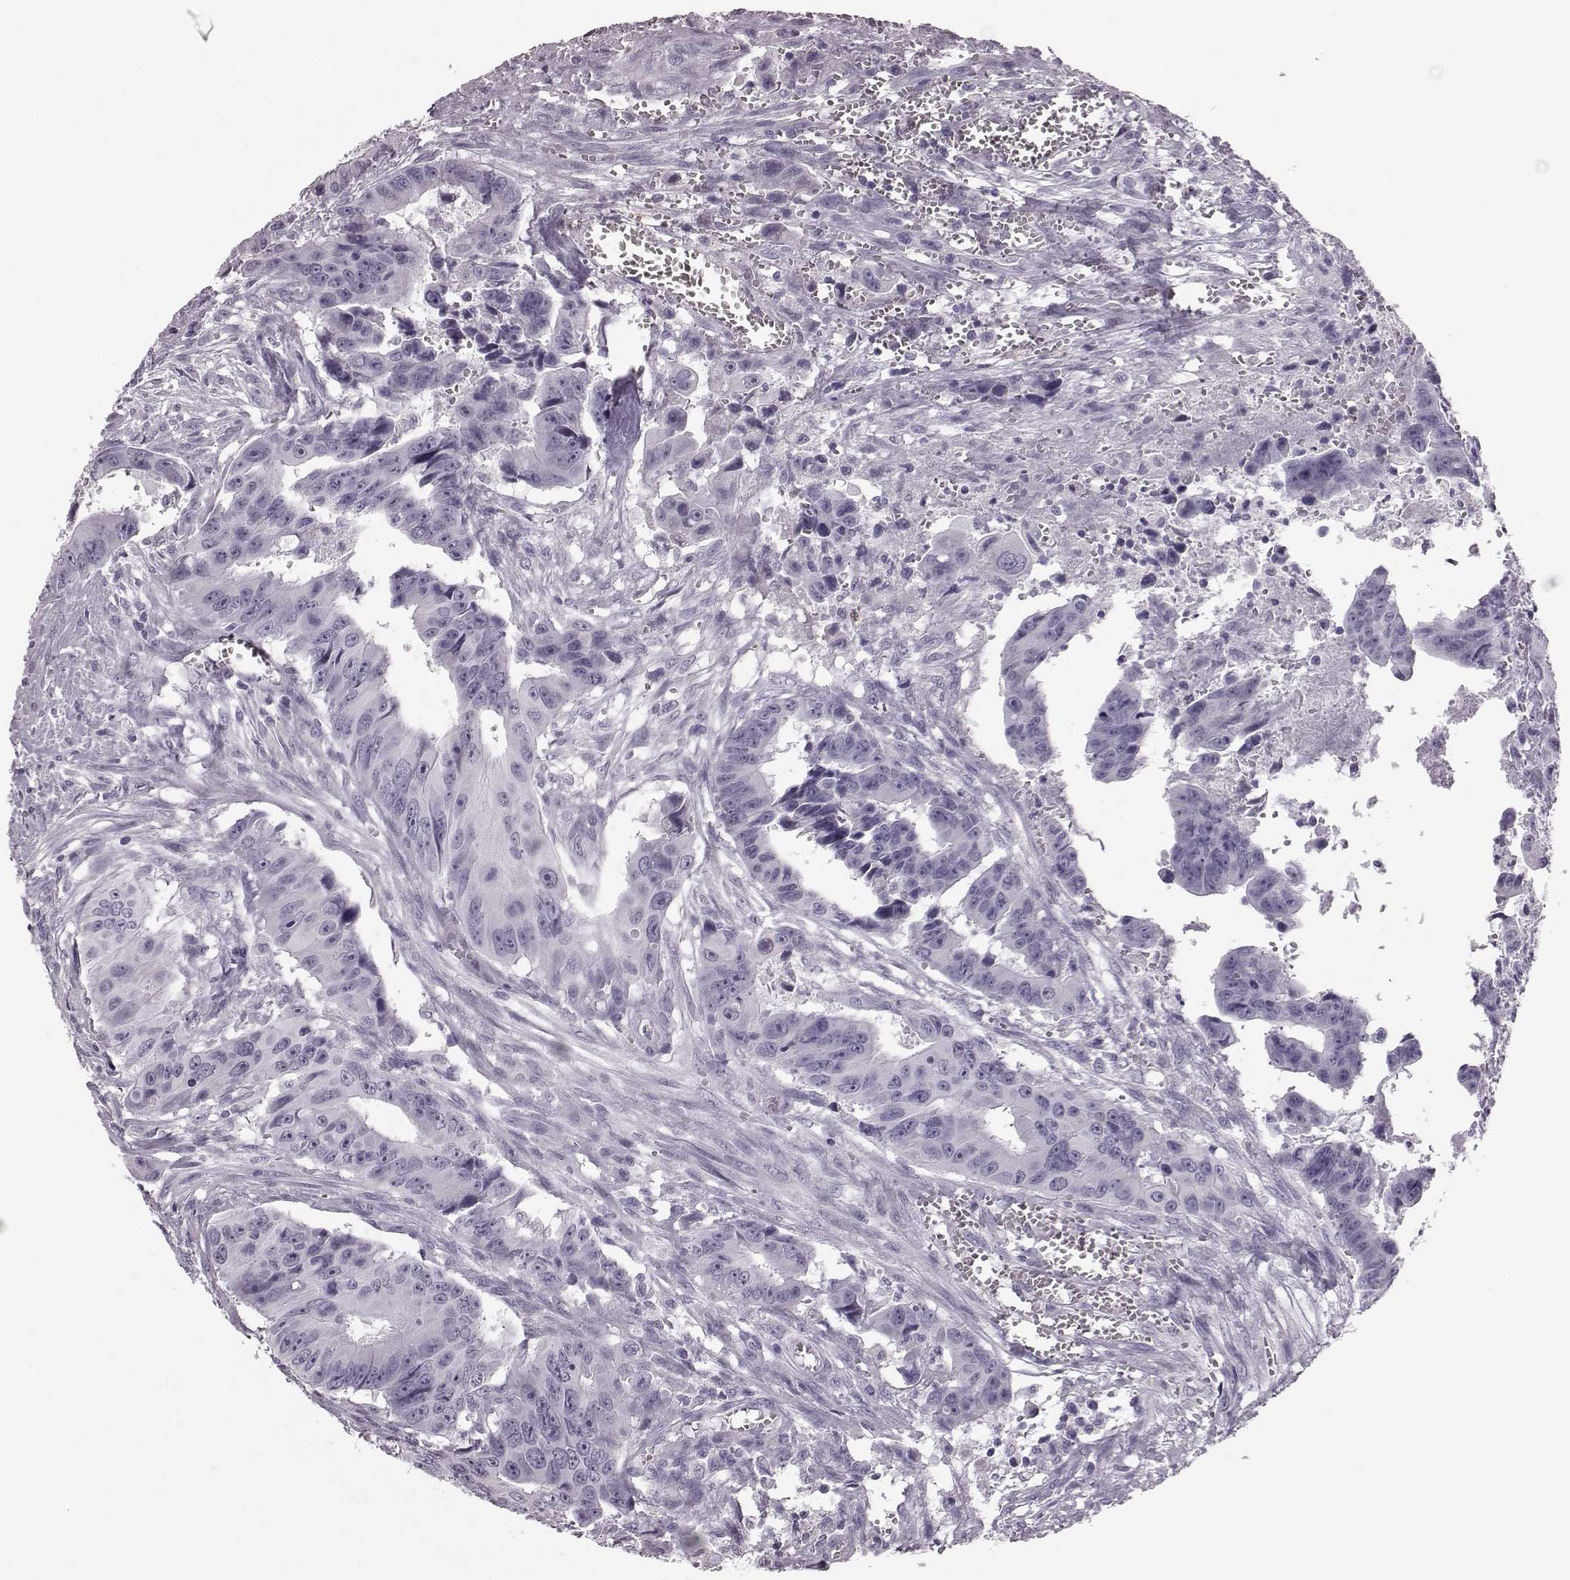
{"staining": {"intensity": "negative", "quantity": "none", "location": "none"}, "tissue": "colorectal cancer", "cell_type": "Tumor cells", "image_type": "cancer", "snomed": [{"axis": "morphology", "description": "Adenocarcinoma, NOS"}, {"axis": "topography", "description": "Colon"}], "caption": "High magnification brightfield microscopy of adenocarcinoma (colorectal) stained with DAB (brown) and counterstained with hematoxylin (blue): tumor cells show no significant staining.", "gene": "JSRP1", "patient": {"sex": "female", "age": 87}}